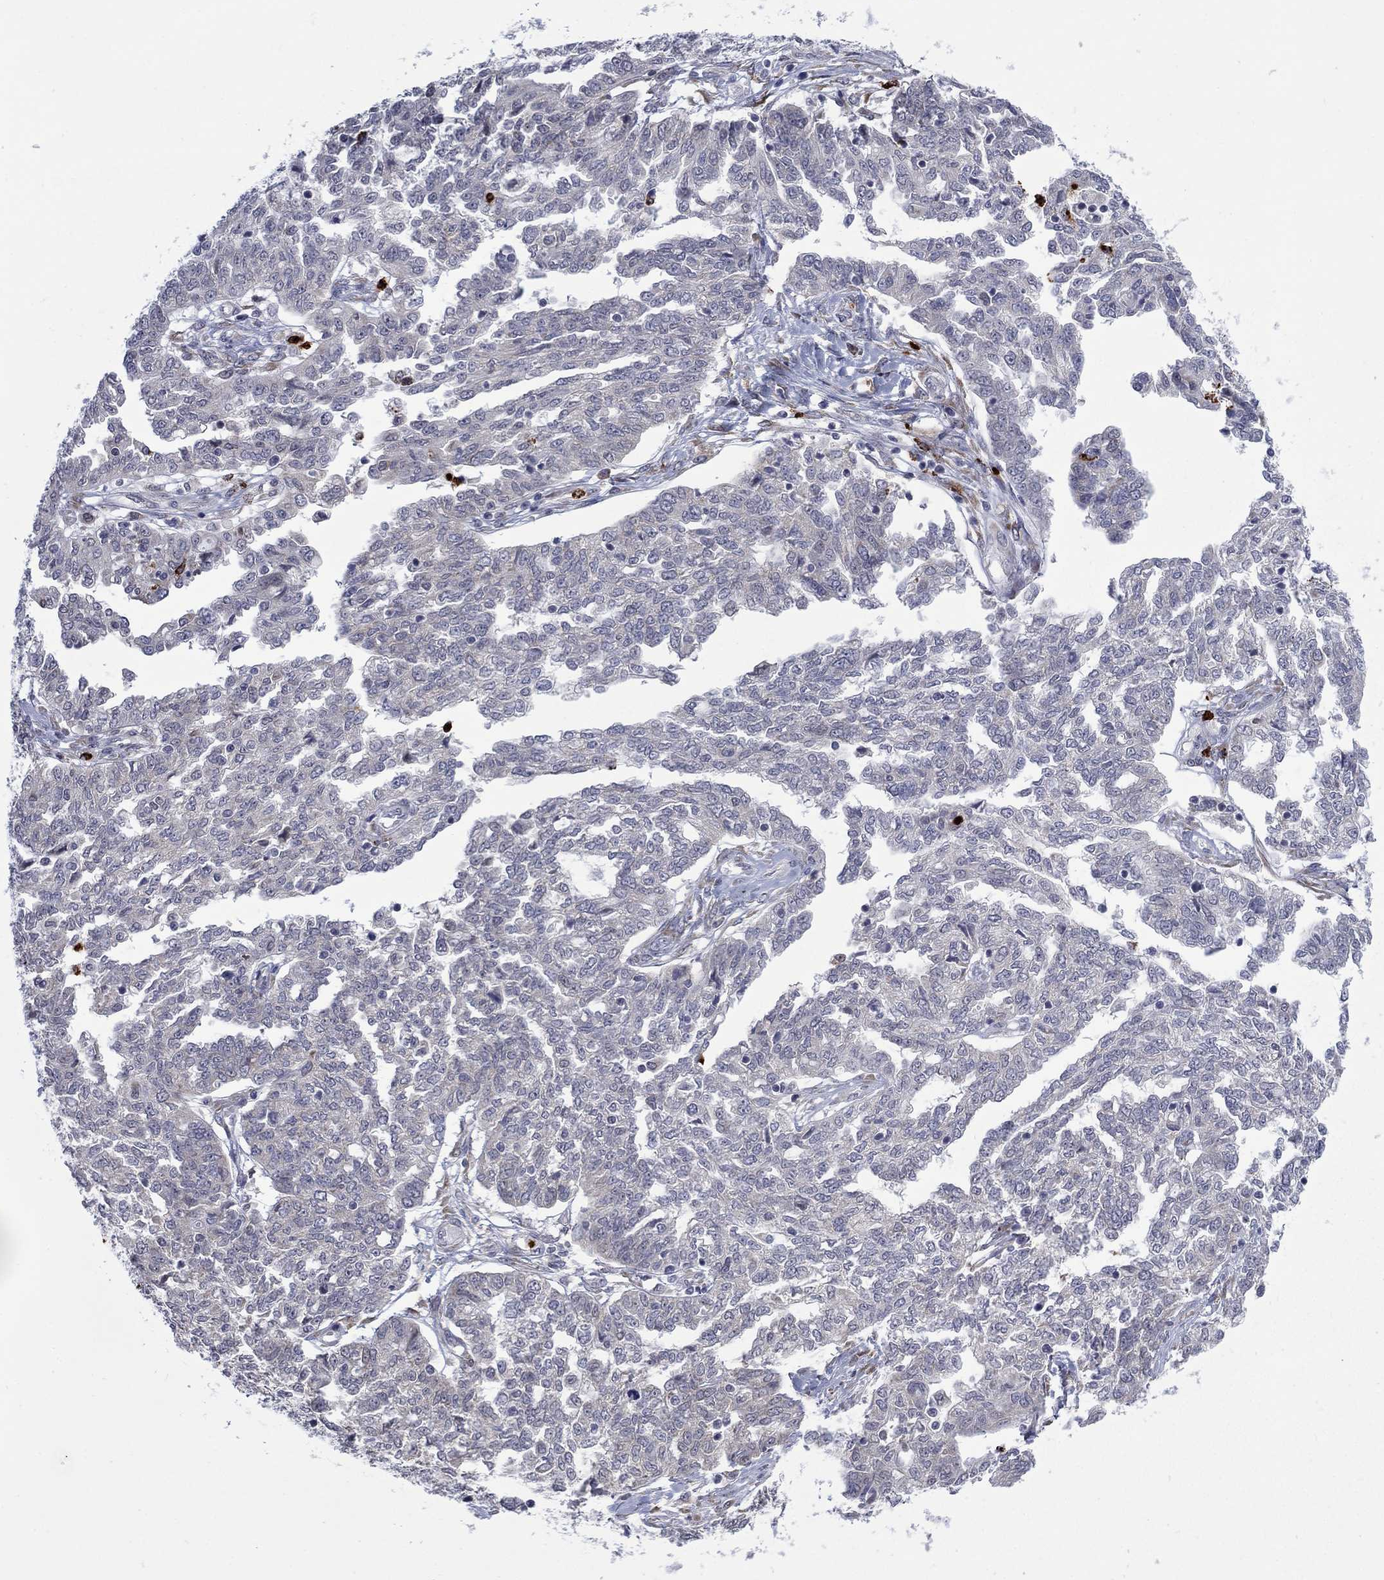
{"staining": {"intensity": "negative", "quantity": "none", "location": "none"}, "tissue": "ovarian cancer", "cell_type": "Tumor cells", "image_type": "cancer", "snomed": [{"axis": "morphology", "description": "Cystadenocarcinoma, serous, NOS"}, {"axis": "topography", "description": "Ovary"}], "caption": "Human serous cystadenocarcinoma (ovarian) stained for a protein using IHC exhibits no staining in tumor cells.", "gene": "MTRFR", "patient": {"sex": "female", "age": 67}}